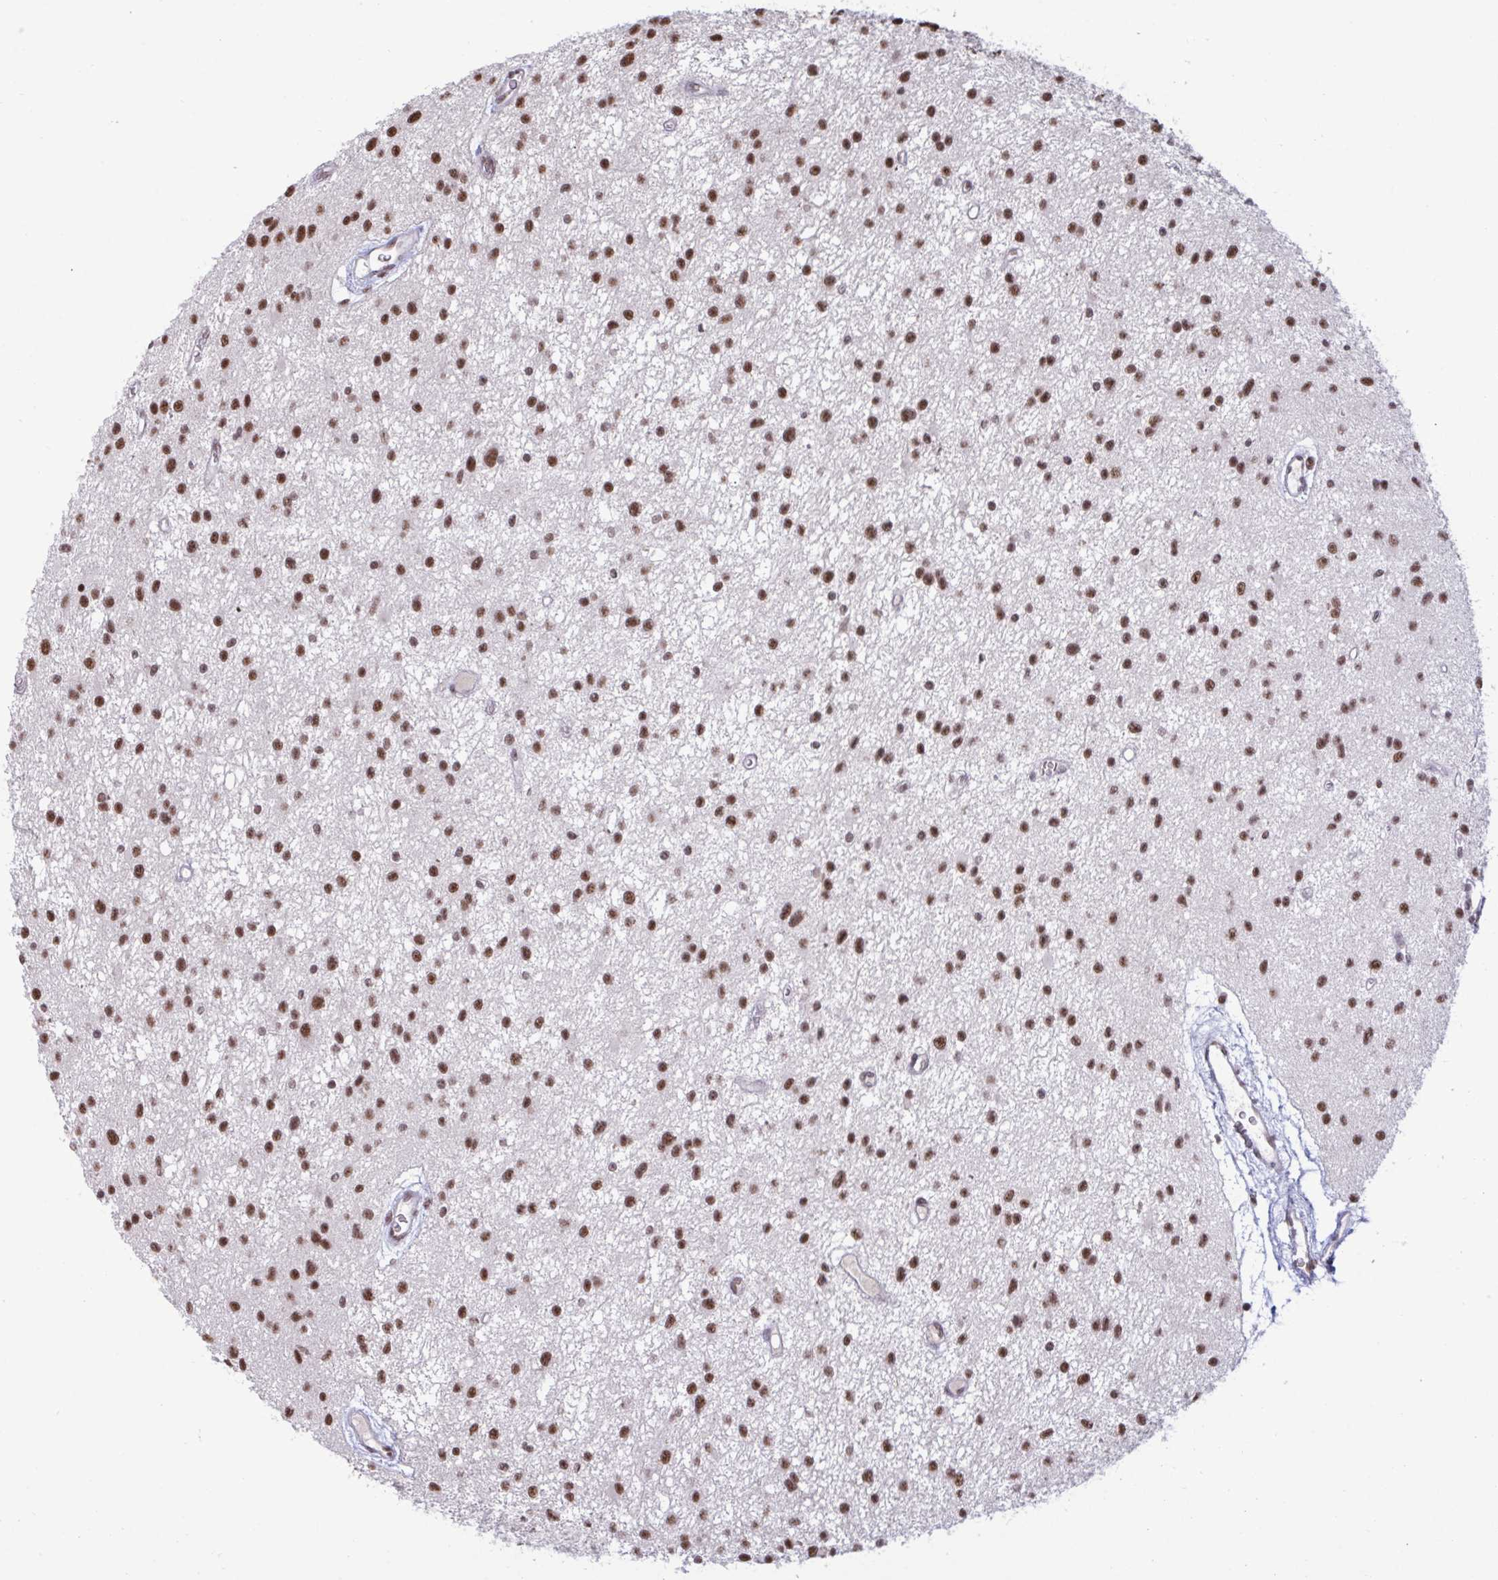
{"staining": {"intensity": "moderate", "quantity": ">75%", "location": "nuclear"}, "tissue": "glioma", "cell_type": "Tumor cells", "image_type": "cancer", "snomed": [{"axis": "morphology", "description": "Glioma, malignant, Low grade"}, {"axis": "topography", "description": "Brain"}], "caption": "A histopathology image showing moderate nuclear positivity in approximately >75% of tumor cells in malignant glioma (low-grade), as visualized by brown immunohistochemical staining.", "gene": "PUF60", "patient": {"sex": "male", "age": 43}}